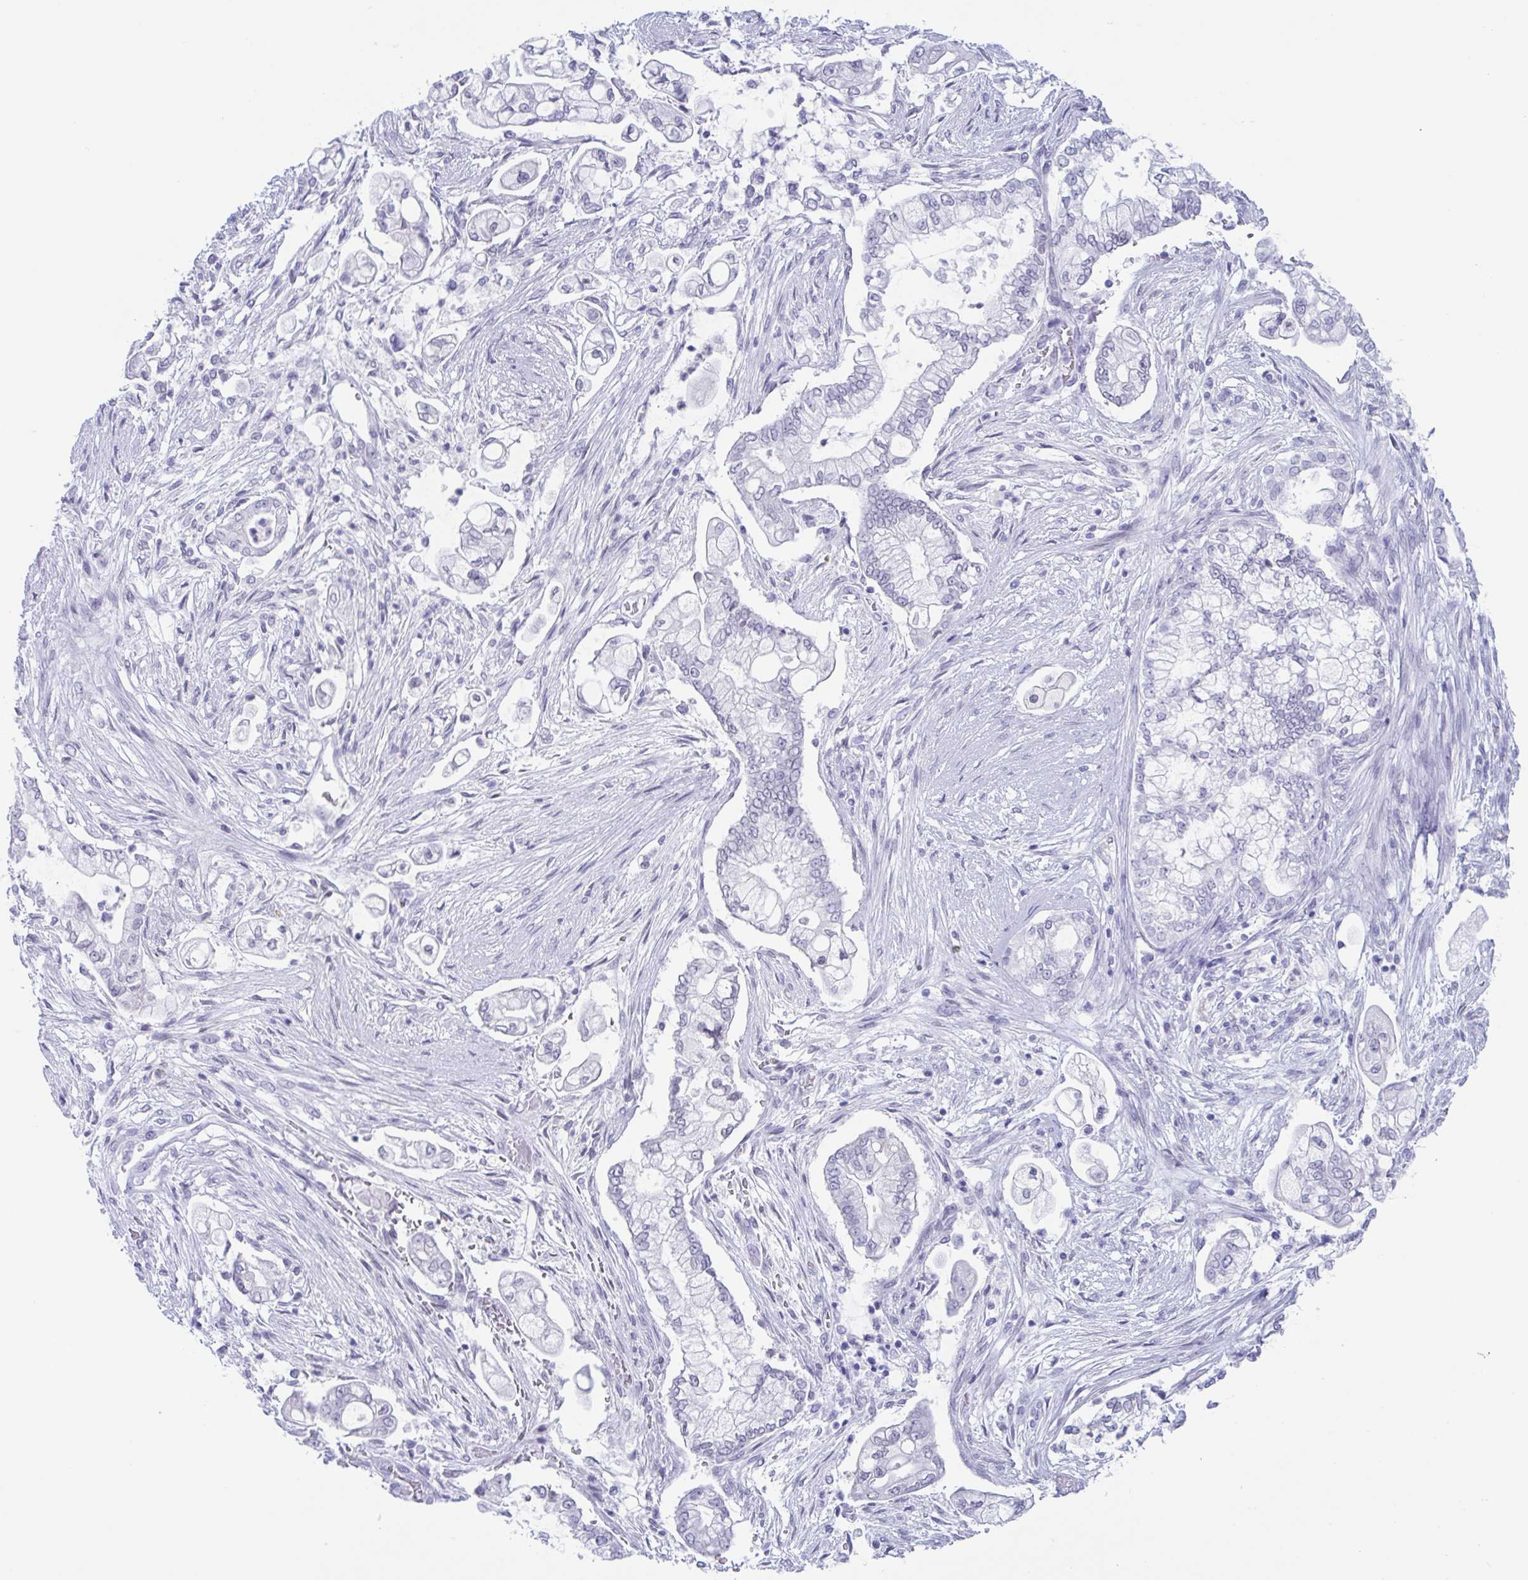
{"staining": {"intensity": "negative", "quantity": "none", "location": "none"}, "tissue": "pancreatic cancer", "cell_type": "Tumor cells", "image_type": "cancer", "snomed": [{"axis": "morphology", "description": "Adenocarcinoma, NOS"}, {"axis": "topography", "description": "Pancreas"}], "caption": "IHC photomicrograph of neoplastic tissue: human pancreatic cancer stained with DAB (3,3'-diaminobenzidine) demonstrates no significant protein staining in tumor cells.", "gene": "CDX4", "patient": {"sex": "female", "age": 69}}